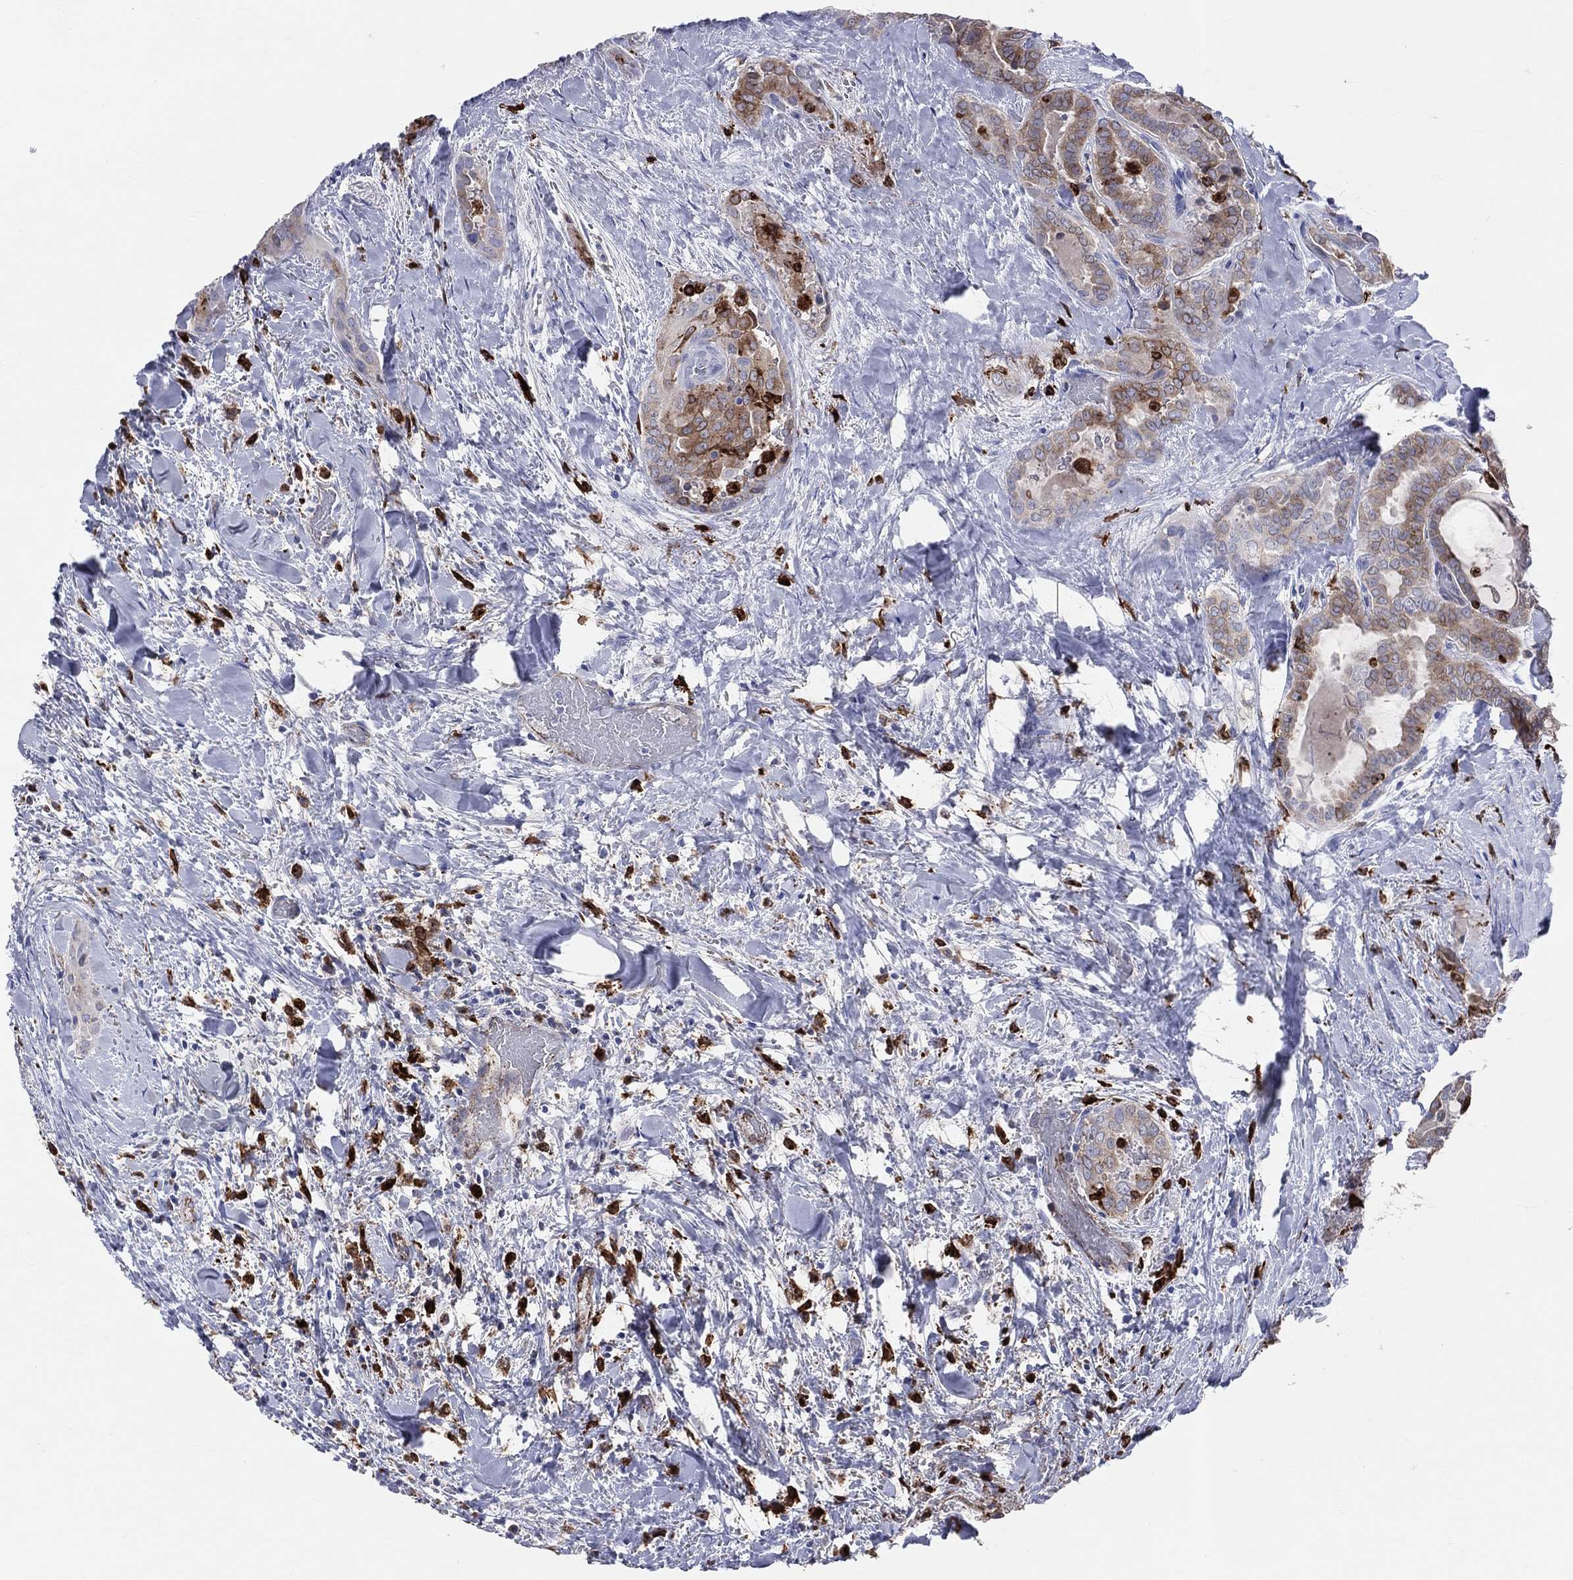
{"staining": {"intensity": "moderate", "quantity": "<25%", "location": "cytoplasmic/membranous"}, "tissue": "thyroid cancer", "cell_type": "Tumor cells", "image_type": "cancer", "snomed": [{"axis": "morphology", "description": "Papillary adenocarcinoma, NOS"}, {"axis": "topography", "description": "Thyroid gland"}], "caption": "This image demonstrates thyroid cancer (papillary adenocarcinoma) stained with immunohistochemistry to label a protein in brown. The cytoplasmic/membranous of tumor cells show moderate positivity for the protein. Nuclei are counter-stained blue.", "gene": "CD74", "patient": {"sex": "female", "age": 39}}